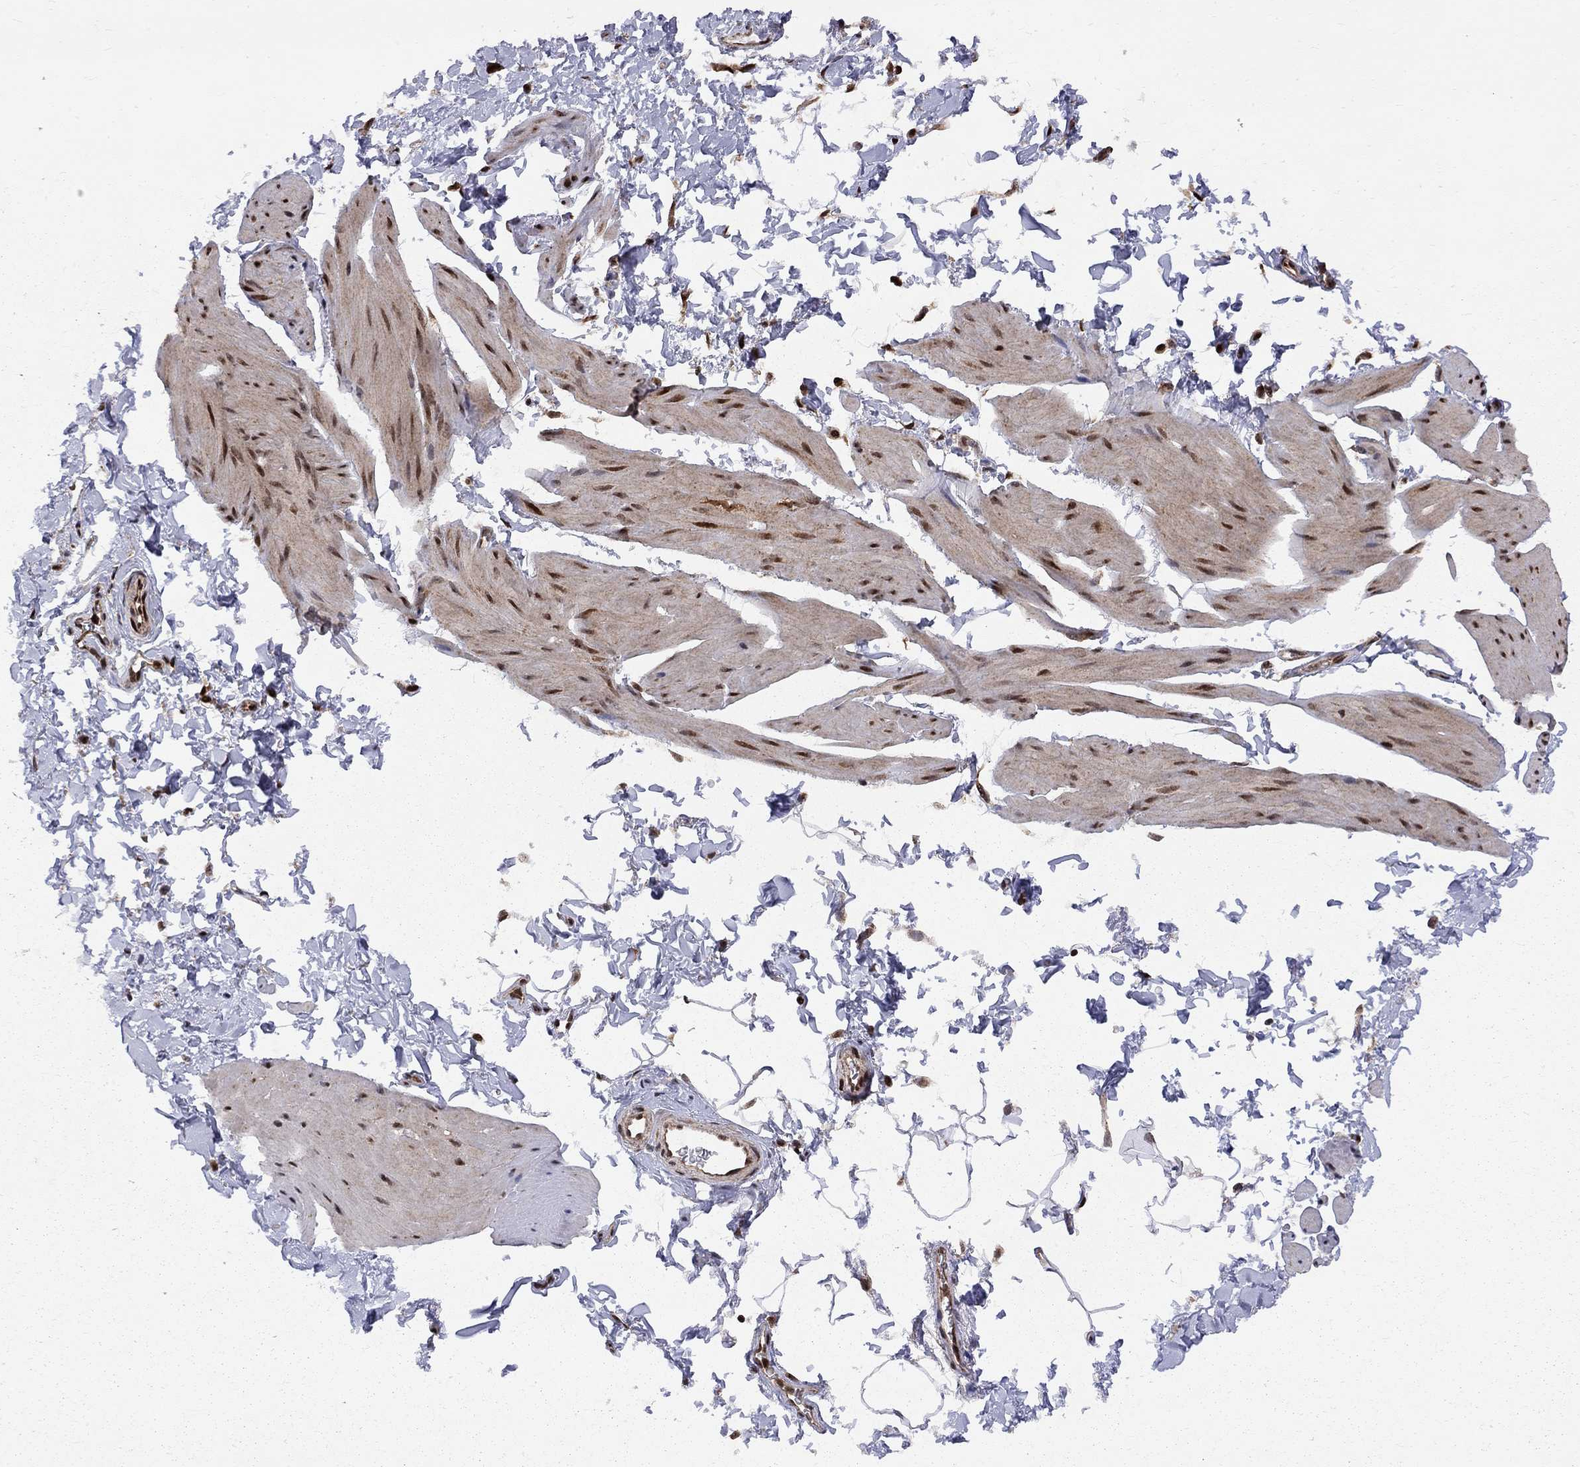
{"staining": {"intensity": "strong", "quantity": ">75%", "location": "nuclear"}, "tissue": "smooth muscle", "cell_type": "Smooth muscle cells", "image_type": "normal", "snomed": [{"axis": "morphology", "description": "Normal tissue, NOS"}, {"axis": "topography", "description": "Adipose tissue"}, {"axis": "topography", "description": "Smooth muscle"}, {"axis": "topography", "description": "Peripheral nerve tissue"}], "caption": "Protein positivity by immunohistochemistry reveals strong nuclear expression in approximately >75% of smooth muscle cells in benign smooth muscle. Using DAB (3,3'-diaminobenzidine) (brown) and hematoxylin (blue) stains, captured at high magnification using brightfield microscopy.", "gene": "ELOB", "patient": {"sex": "male", "age": 83}}